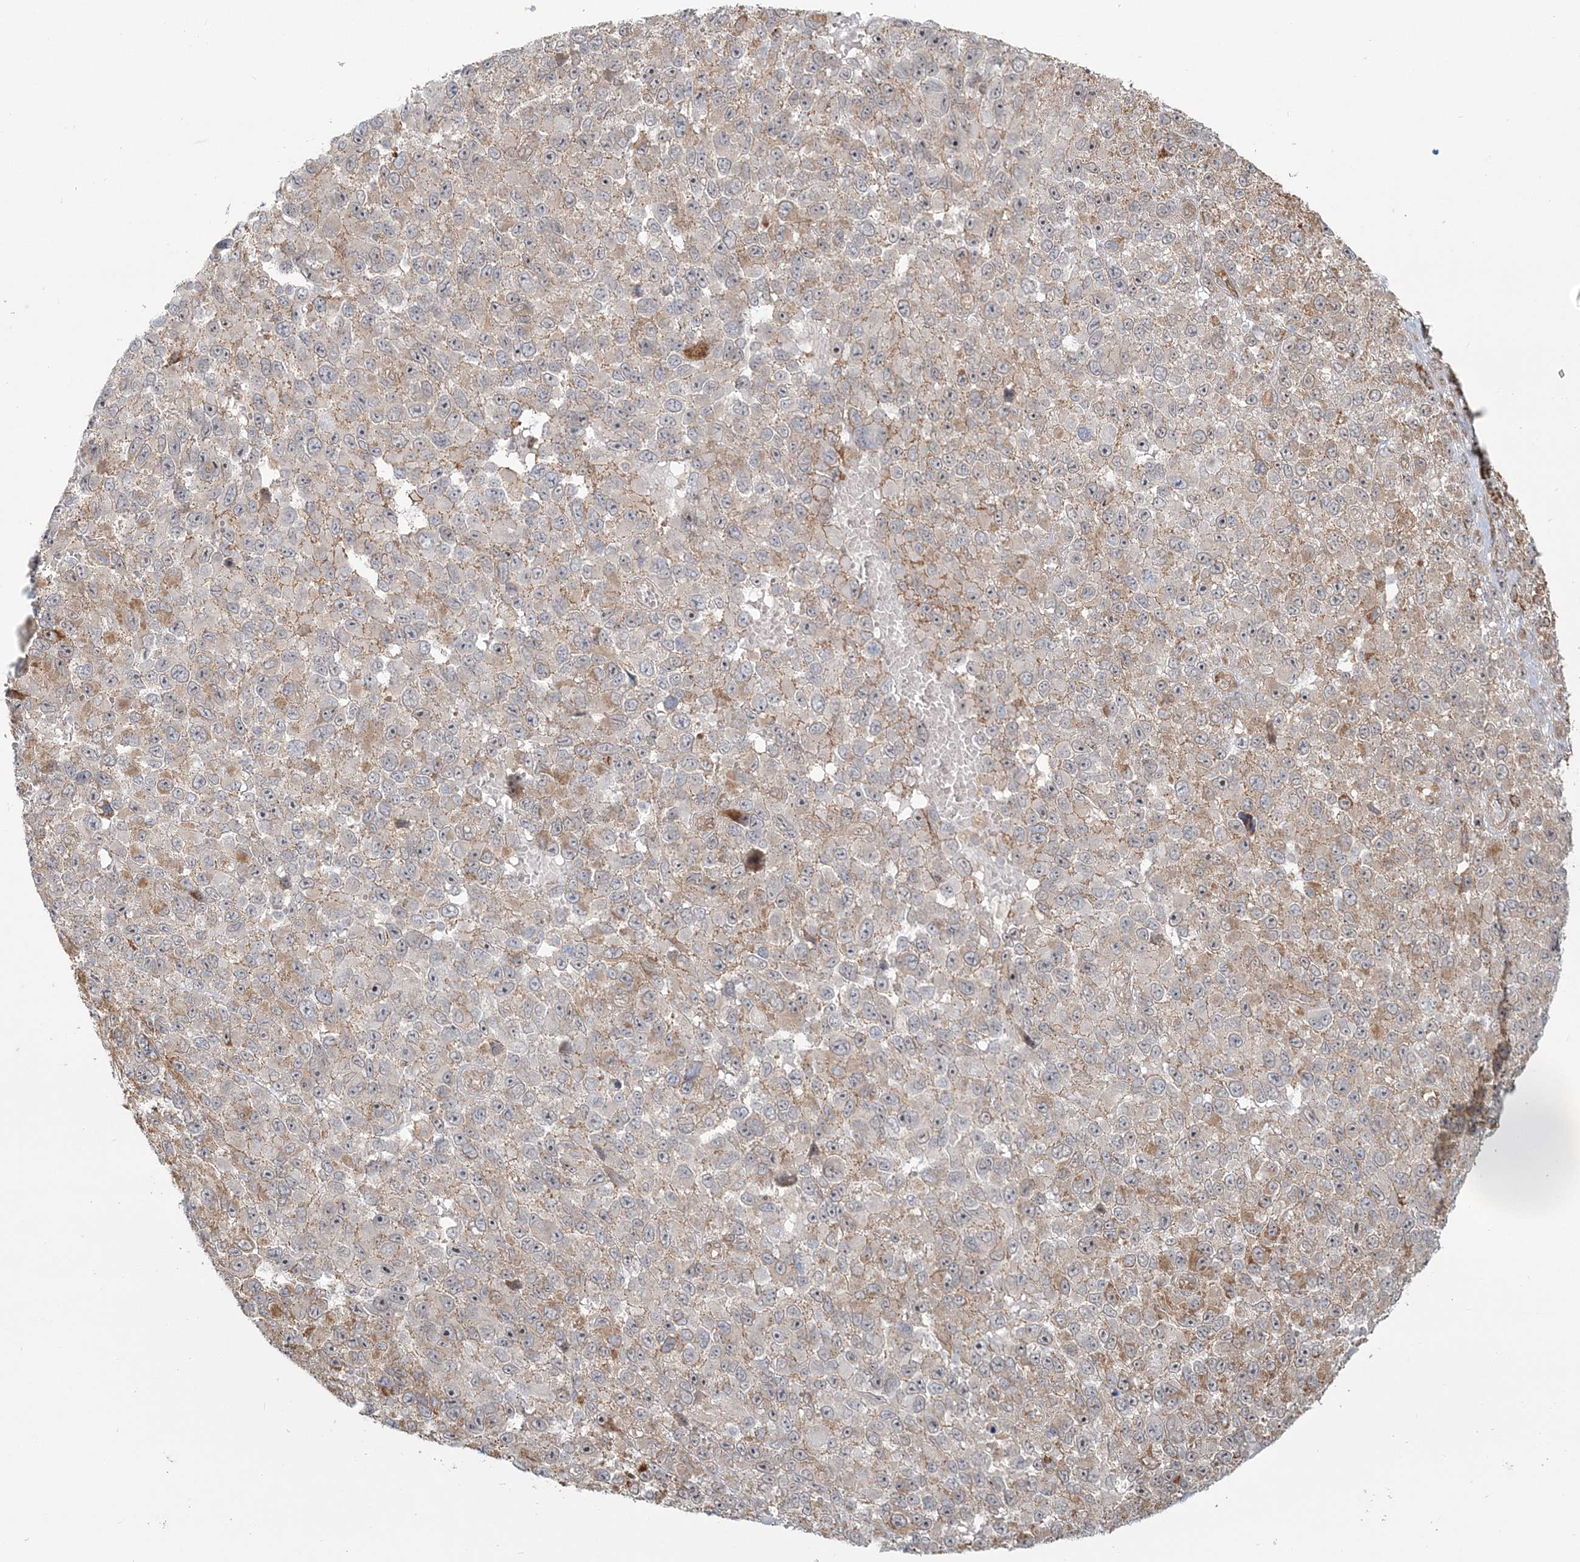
{"staining": {"intensity": "moderate", "quantity": "25%-75%", "location": "cytoplasmic/membranous"}, "tissue": "melanoma", "cell_type": "Tumor cells", "image_type": "cancer", "snomed": [{"axis": "morphology", "description": "Malignant melanoma, NOS"}, {"axis": "topography", "description": "Skin"}], "caption": "Melanoma stained for a protein demonstrates moderate cytoplasmic/membranous positivity in tumor cells.", "gene": "SH3PXD2A", "patient": {"sex": "female", "age": 96}}